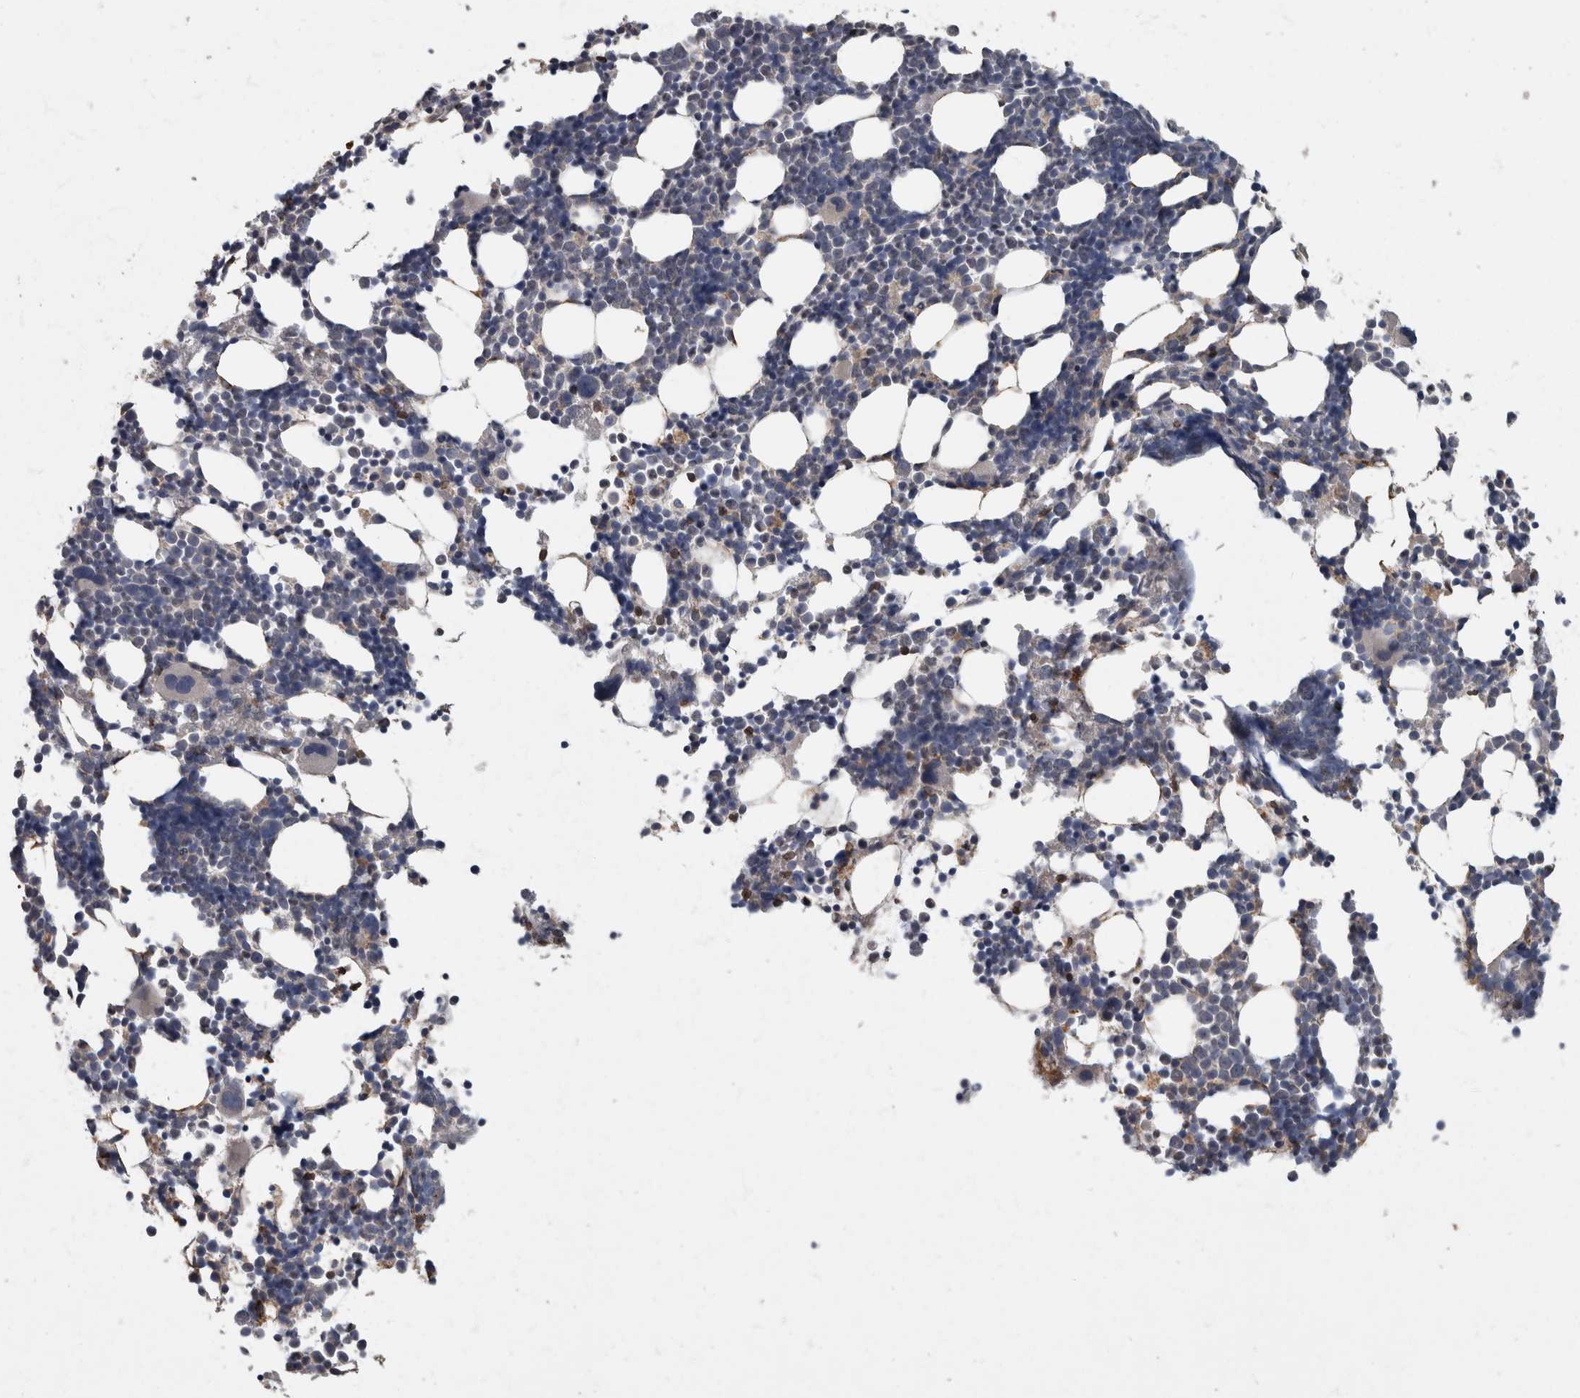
{"staining": {"intensity": "weak", "quantity": "<25%", "location": "cytoplasmic/membranous"}, "tissue": "bone marrow", "cell_type": "Hematopoietic cells", "image_type": "normal", "snomed": [{"axis": "morphology", "description": "Normal tissue, NOS"}, {"axis": "morphology", "description": "Inflammation, NOS"}, {"axis": "topography", "description": "Bone marrow"}], "caption": "An IHC micrograph of normal bone marrow is shown. There is no staining in hematopoietic cells of bone marrow. The staining is performed using DAB brown chromogen with nuclei counter-stained in using hematoxylin.", "gene": "PPP1R3C", "patient": {"sex": "male", "age": 21}}